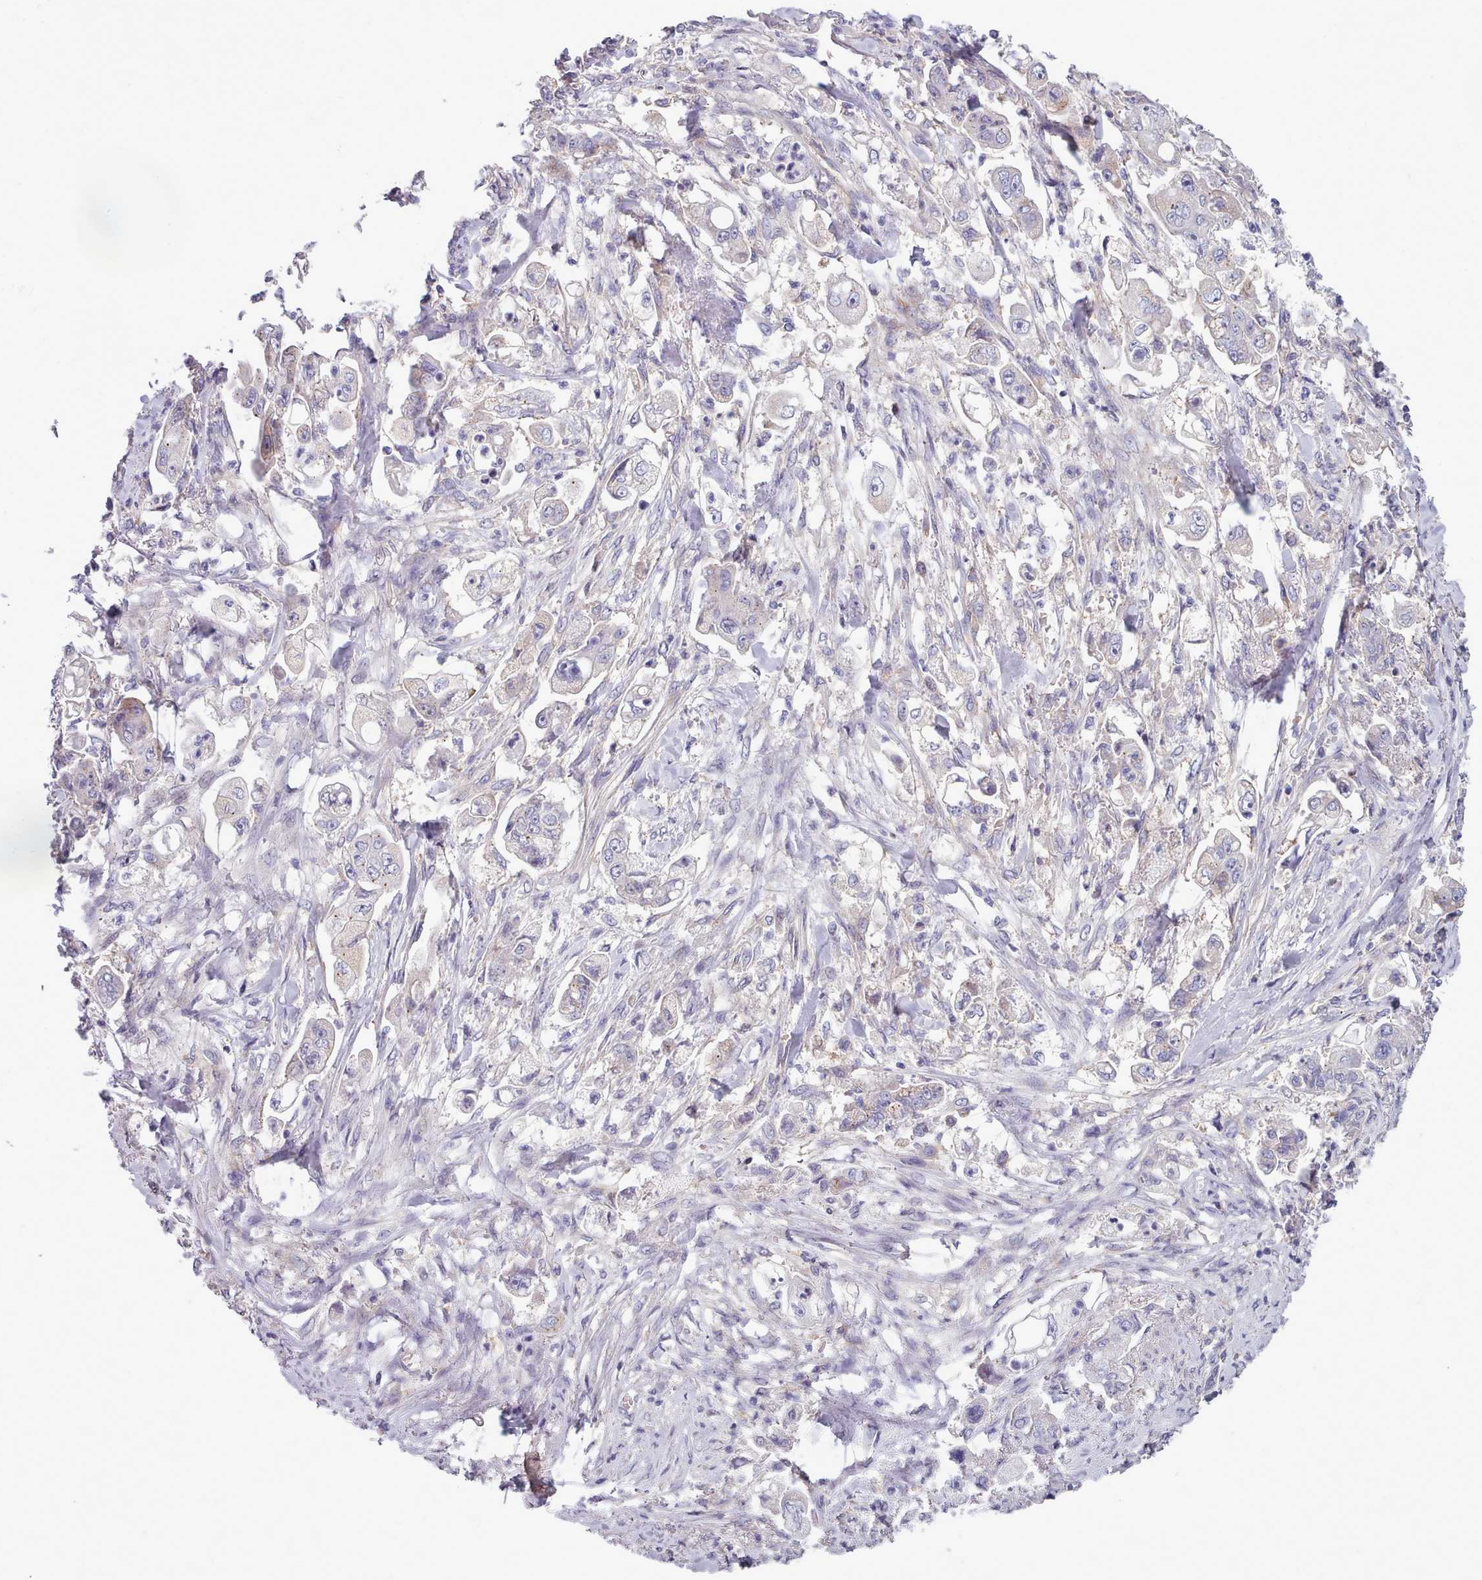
{"staining": {"intensity": "moderate", "quantity": "<25%", "location": "cytoplasmic/membranous"}, "tissue": "stomach cancer", "cell_type": "Tumor cells", "image_type": "cancer", "snomed": [{"axis": "morphology", "description": "Adenocarcinoma, NOS"}, {"axis": "topography", "description": "Stomach"}], "caption": "Immunohistochemistry (IHC) staining of adenocarcinoma (stomach), which shows low levels of moderate cytoplasmic/membranous positivity in about <25% of tumor cells indicating moderate cytoplasmic/membranous protein expression. The staining was performed using DAB (3,3'-diaminobenzidine) (brown) for protein detection and nuclei were counterstained in hematoxylin (blue).", "gene": "MYRFL", "patient": {"sex": "male", "age": 62}}